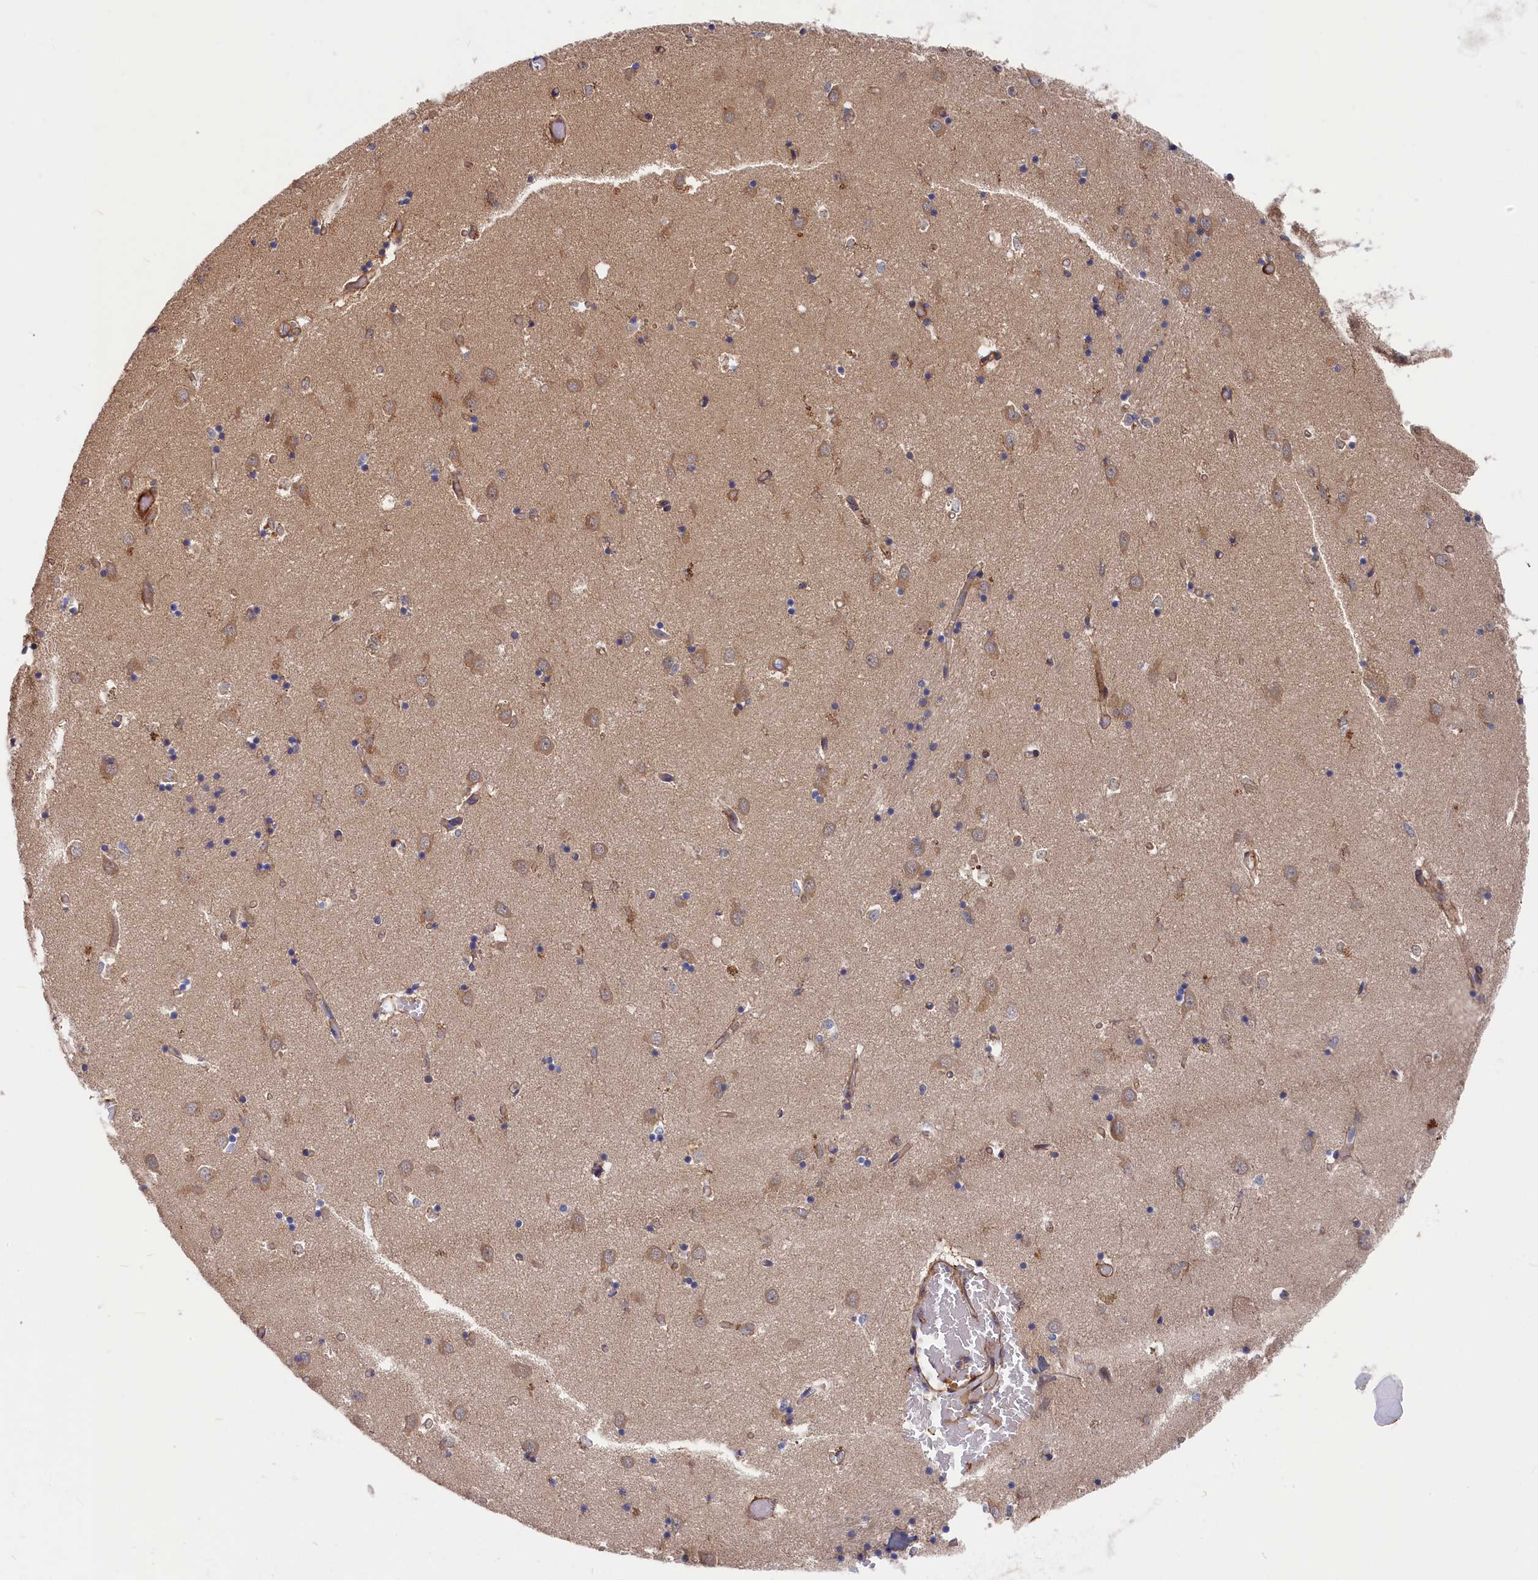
{"staining": {"intensity": "weak", "quantity": "<25%", "location": "cytoplasmic/membranous"}, "tissue": "caudate", "cell_type": "Glial cells", "image_type": "normal", "snomed": [{"axis": "morphology", "description": "Normal tissue, NOS"}, {"axis": "topography", "description": "Lateral ventricle wall"}], "caption": "Immunohistochemistry (IHC) micrograph of benign caudate stained for a protein (brown), which shows no staining in glial cells. Nuclei are stained in blue.", "gene": "LDHD", "patient": {"sex": "male", "age": 70}}